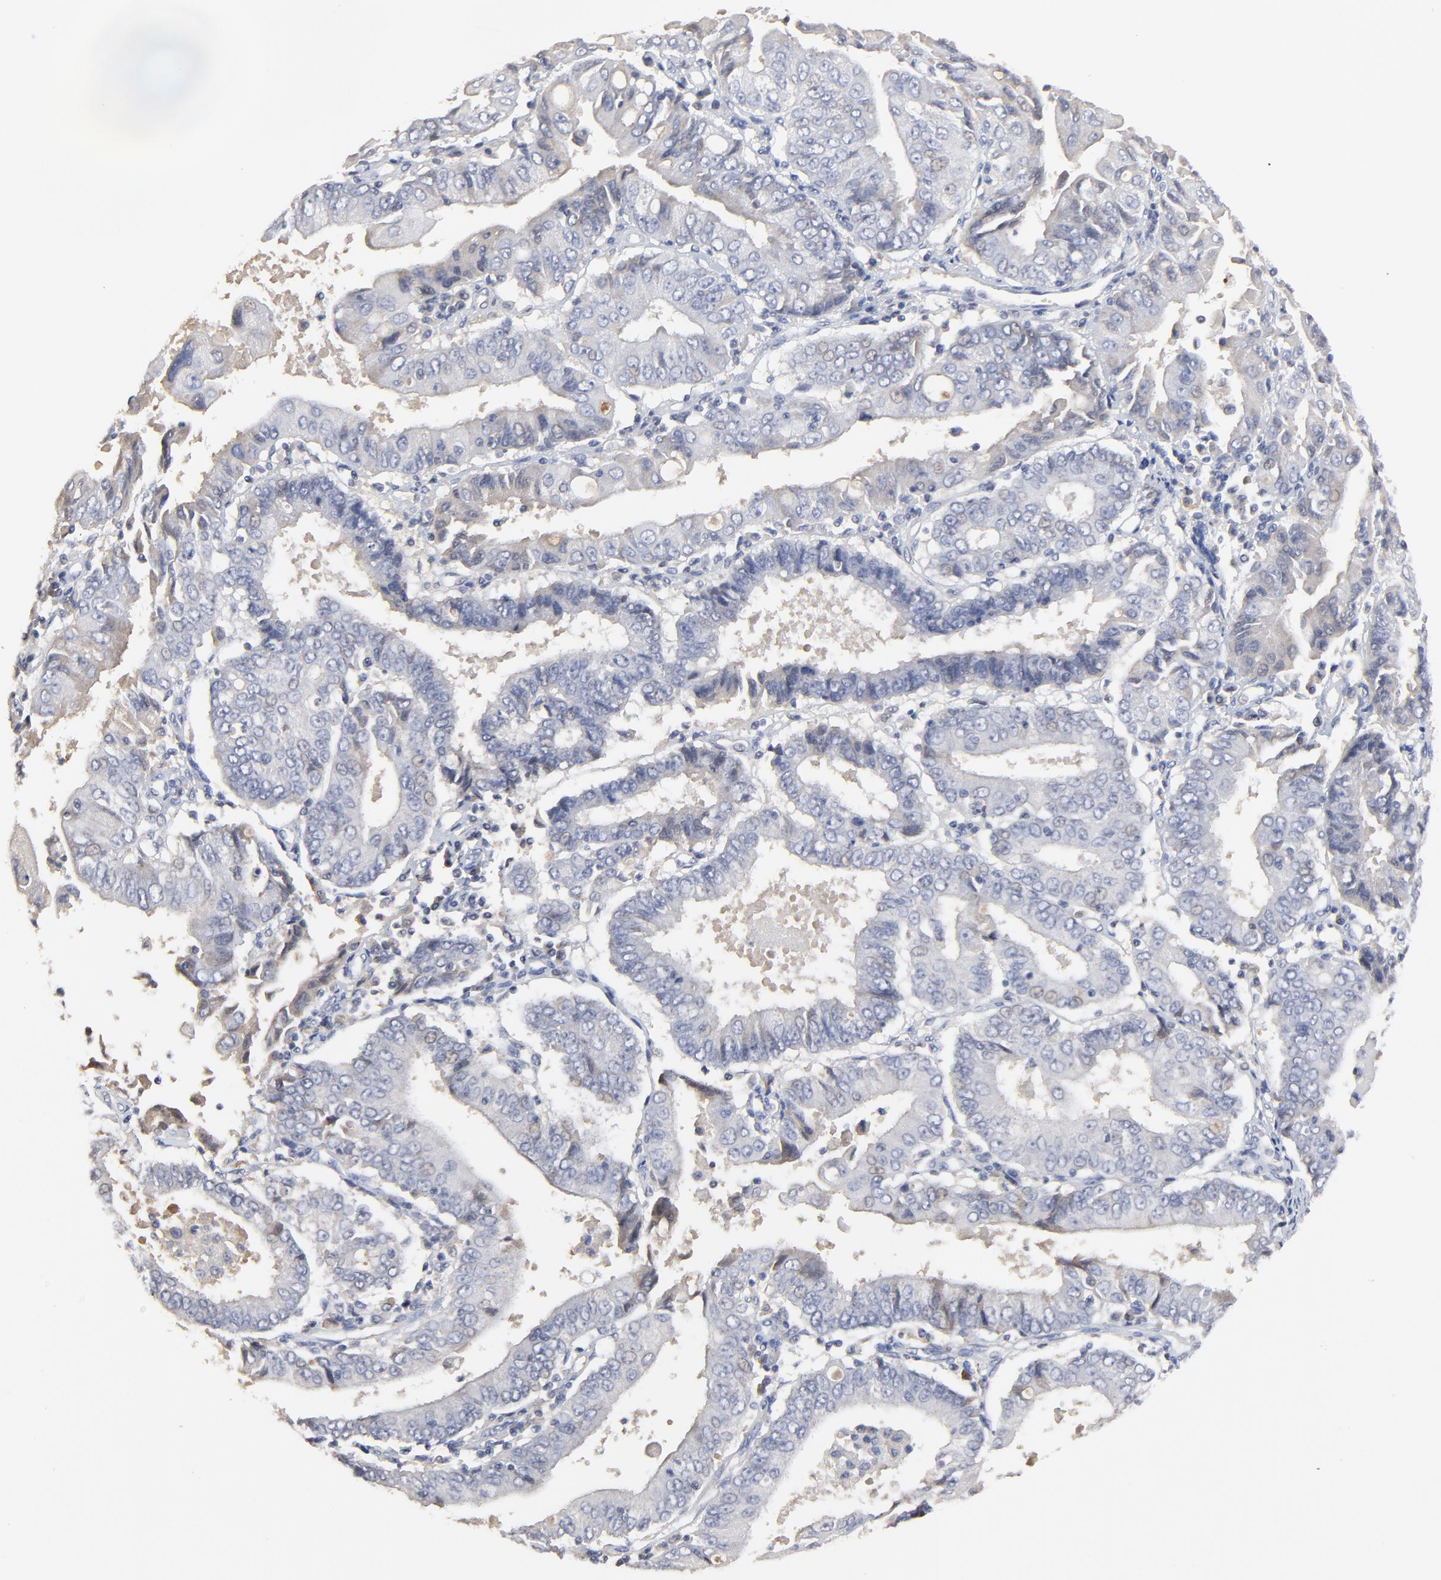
{"staining": {"intensity": "weak", "quantity": "<25%", "location": "cytoplasmic/membranous"}, "tissue": "endometrial cancer", "cell_type": "Tumor cells", "image_type": "cancer", "snomed": [{"axis": "morphology", "description": "Adenocarcinoma, NOS"}, {"axis": "topography", "description": "Endometrium"}], "caption": "DAB immunohistochemical staining of adenocarcinoma (endometrial) reveals no significant expression in tumor cells.", "gene": "VPREB3", "patient": {"sex": "female", "age": 75}}